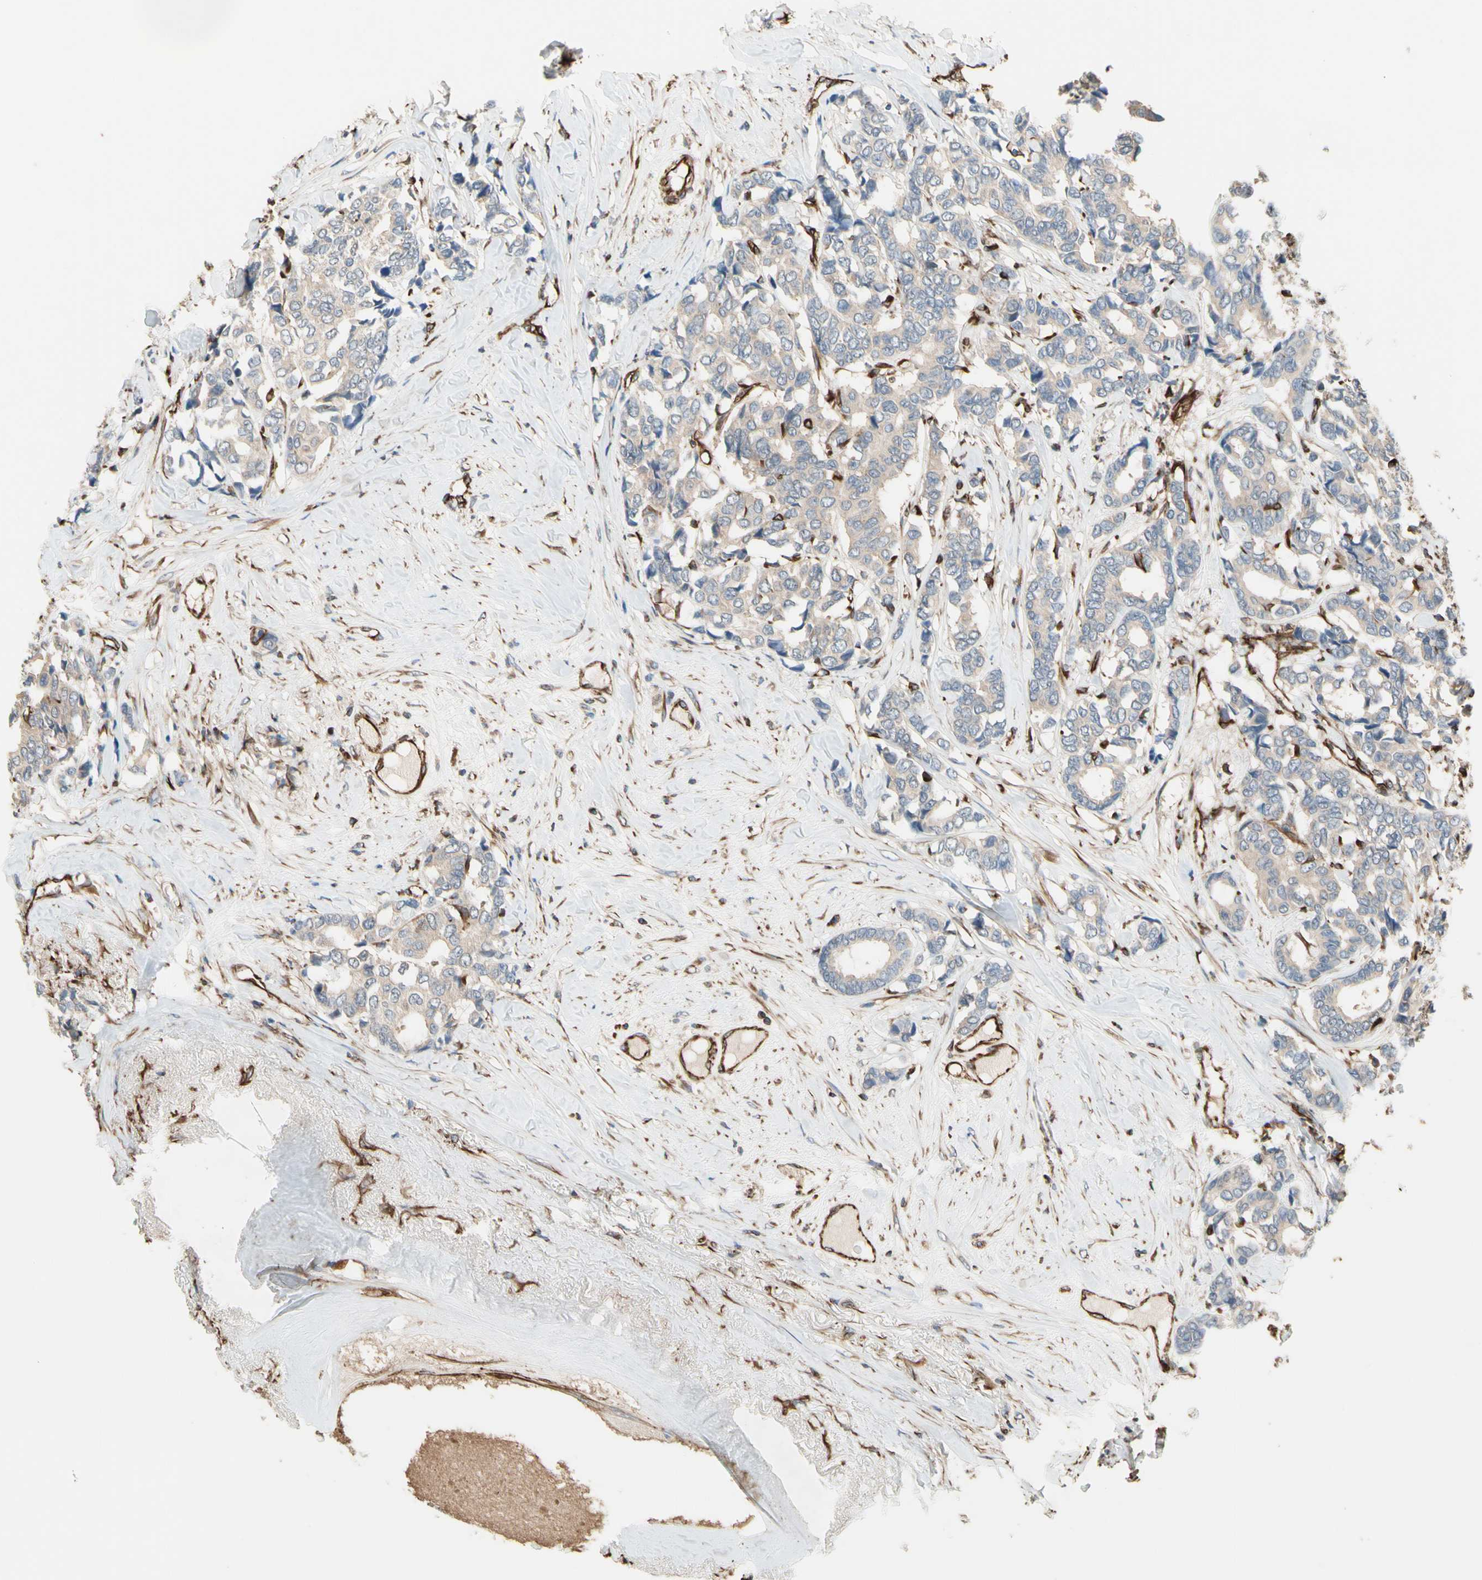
{"staining": {"intensity": "weak", "quantity": "25%-75%", "location": "cytoplasmic/membranous"}, "tissue": "breast cancer", "cell_type": "Tumor cells", "image_type": "cancer", "snomed": [{"axis": "morphology", "description": "Duct carcinoma"}, {"axis": "topography", "description": "Breast"}], "caption": "There is low levels of weak cytoplasmic/membranous expression in tumor cells of breast intraductal carcinoma, as demonstrated by immunohistochemical staining (brown color).", "gene": "TRAF2", "patient": {"sex": "female", "age": 87}}